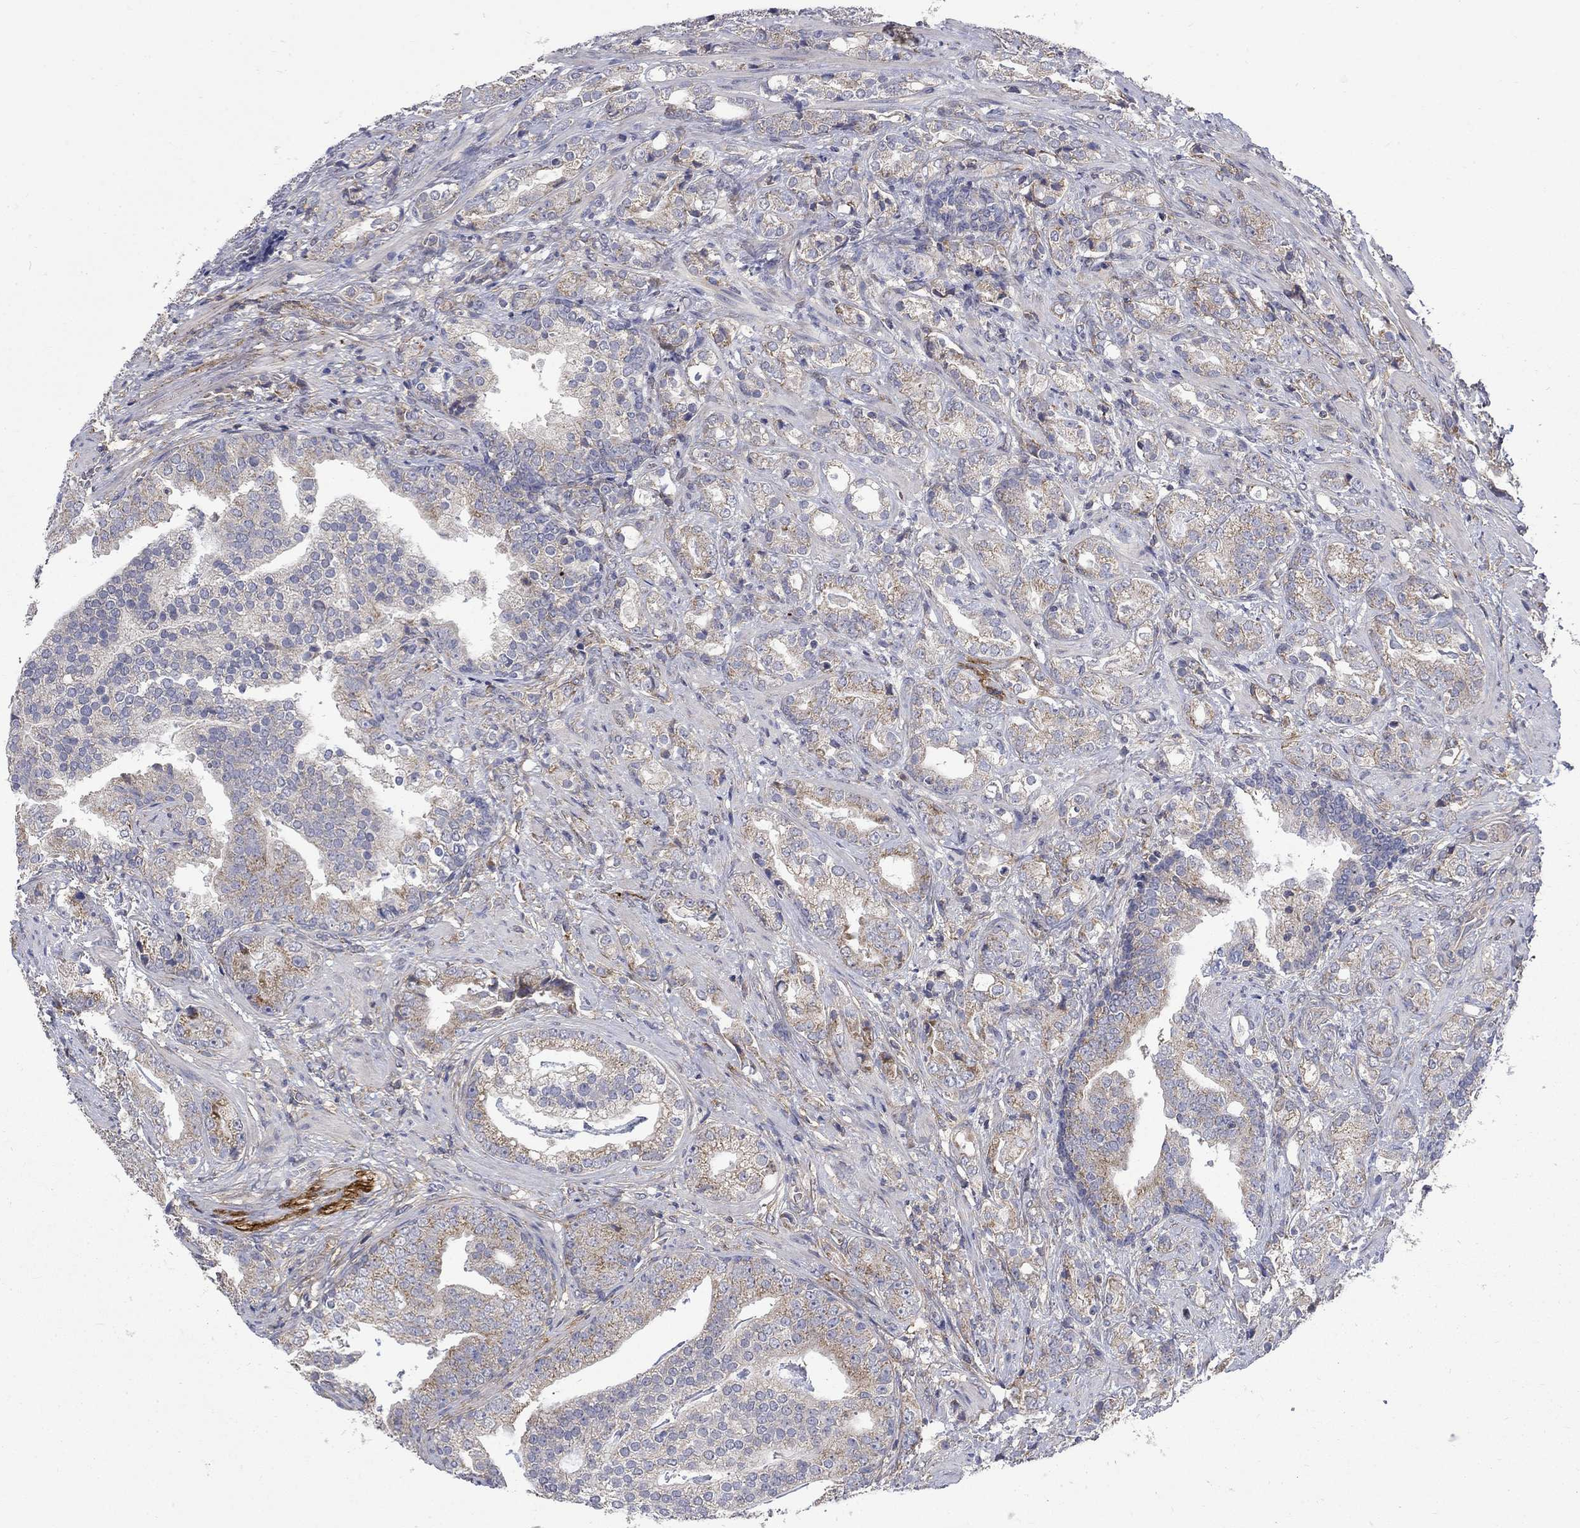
{"staining": {"intensity": "strong", "quantity": "<25%", "location": "cytoplasmic/membranous"}, "tissue": "prostate cancer", "cell_type": "Tumor cells", "image_type": "cancer", "snomed": [{"axis": "morphology", "description": "Adenocarcinoma, NOS"}, {"axis": "topography", "description": "Prostate"}], "caption": "Brown immunohistochemical staining in human adenocarcinoma (prostate) exhibits strong cytoplasmic/membranous expression in about <25% of tumor cells.", "gene": "HSPA12A", "patient": {"sex": "male", "age": 57}}